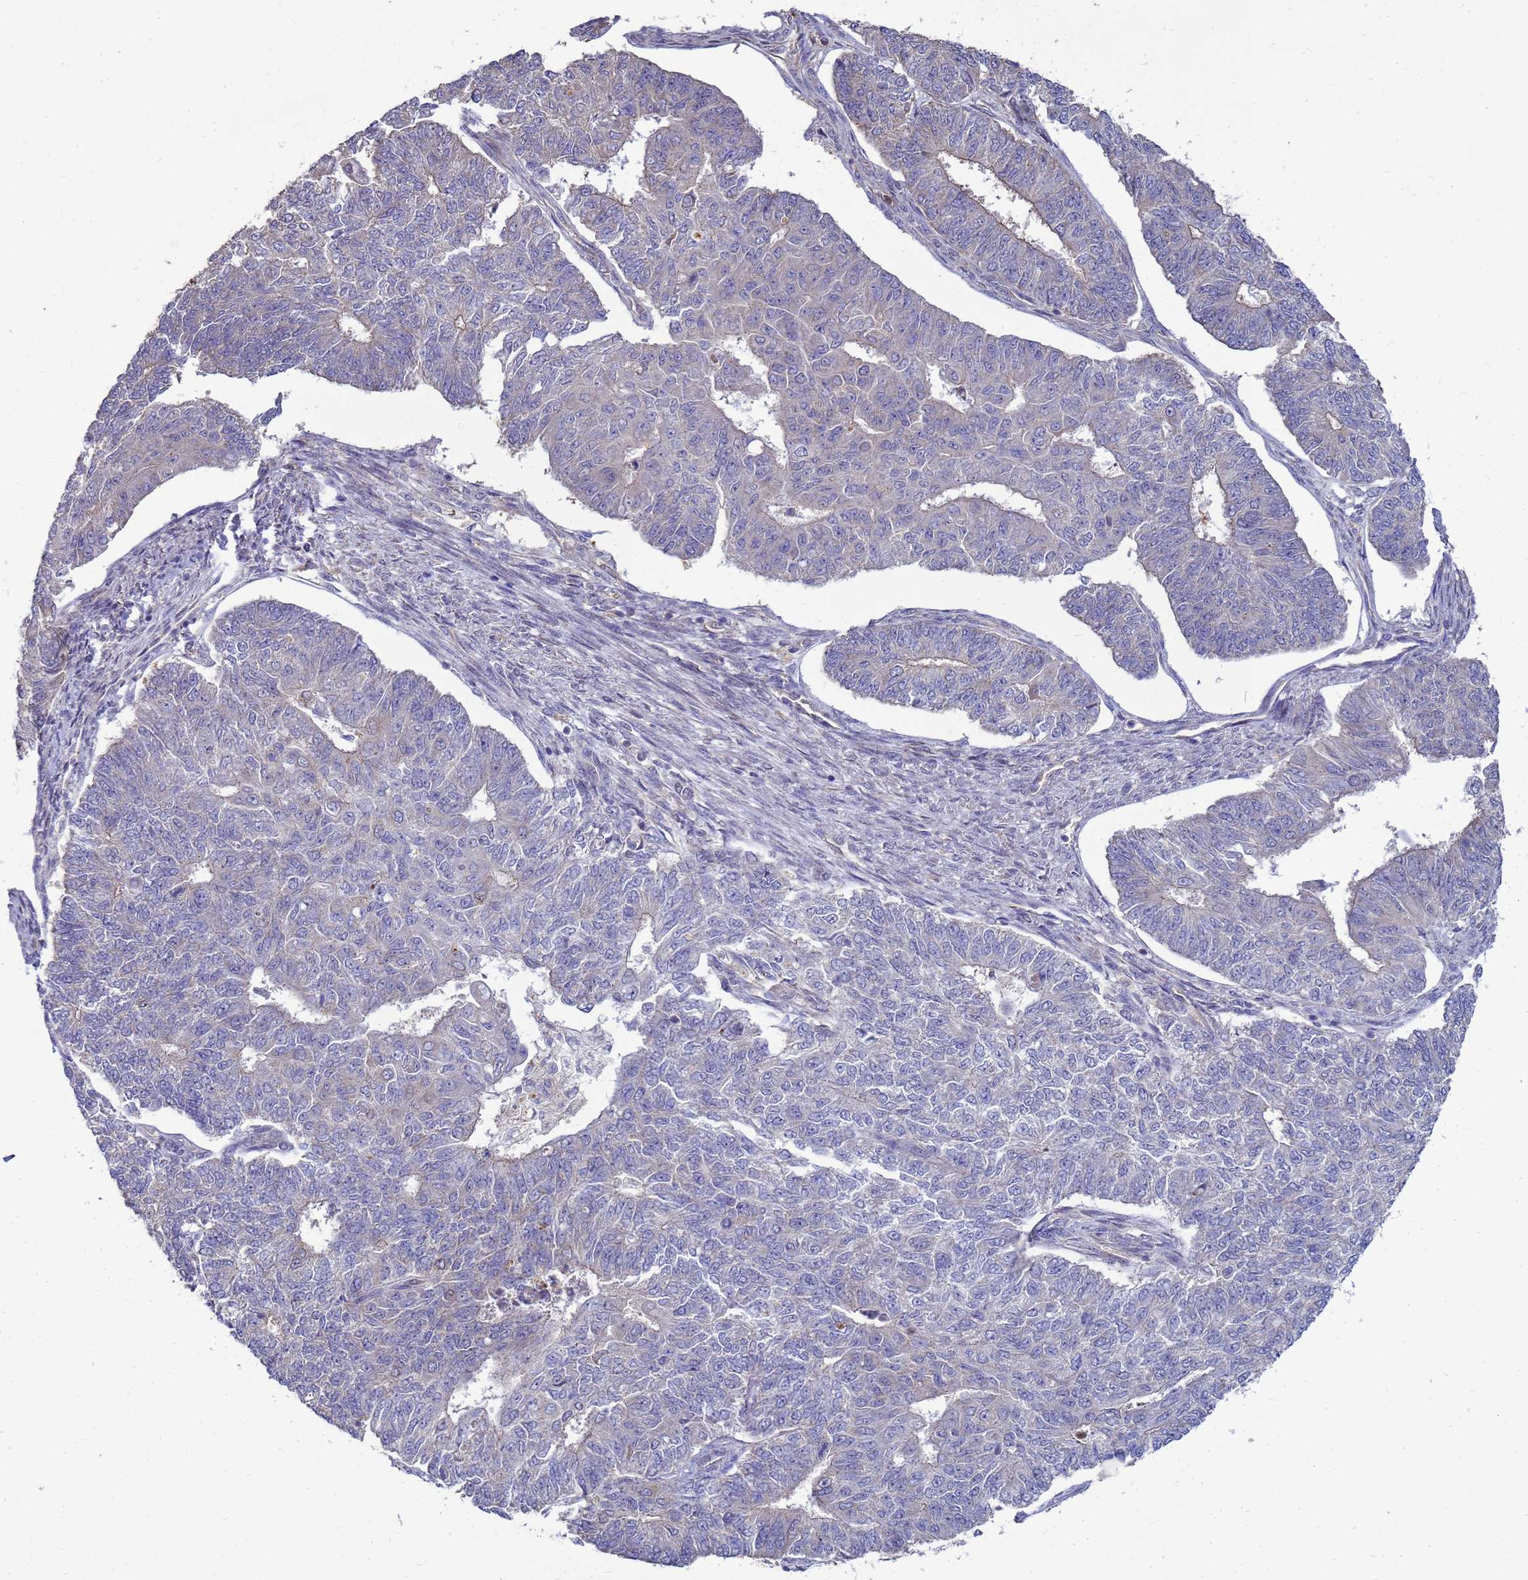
{"staining": {"intensity": "negative", "quantity": "none", "location": "none"}, "tissue": "endometrial cancer", "cell_type": "Tumor cells", "image_type": "cancer", "snomed": [{"axis": "morphology", "description": "Adenocarcinoma, NOS"}, {"axis": "topography", "description": "Endometrium"}], "caption": "Immunohistochemistry (IHC) micrograph of neoplastic tissue: human endometrial cancer (adenocarcinoma) stained with DAB shows no significant protein expression in tumor cells.", "gene": "EIF4EBP3", "patient": {"sex": "female", "age": 32}}